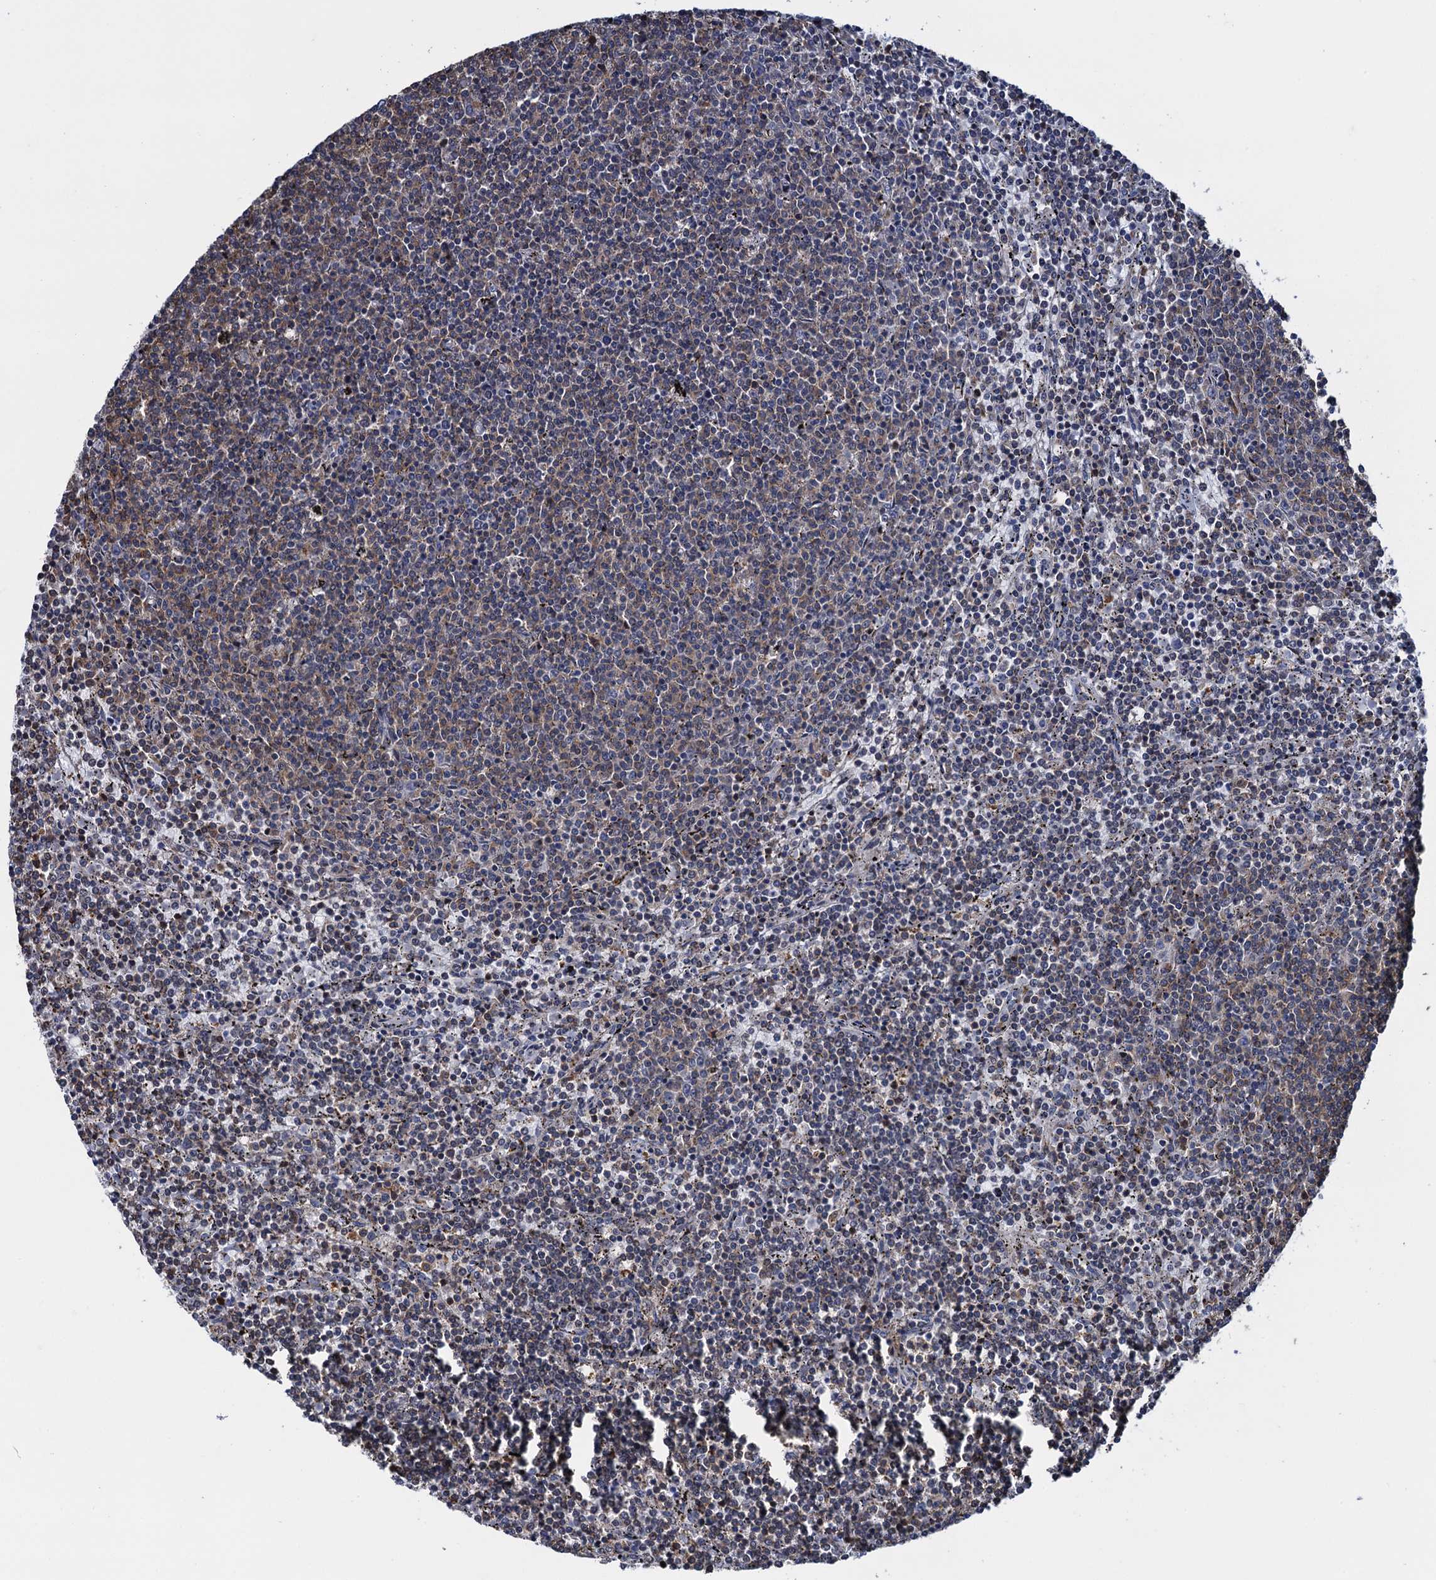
{"staining": {"intensity": "weak", "quantity": "<25%", "location": "cytoplasmic/membranous"}, "tissue": "lymphoma", "cell_type": "Tumor cells", "image_type": "cancer", "snomed": [{"axis": "morphology", "description": "Malignant lymphoma, non-Hodgkin's type, Low grade"}, {"axis": "topography", "description": "Spleen"}], "caption": "Histopathology image shows no significant protein staining in tumor cells of low-grade malignant lymphoma, non-Hodgkin's type.", "gene": "CCDC102A", "patient": {"sex": "female", "age": 50}}